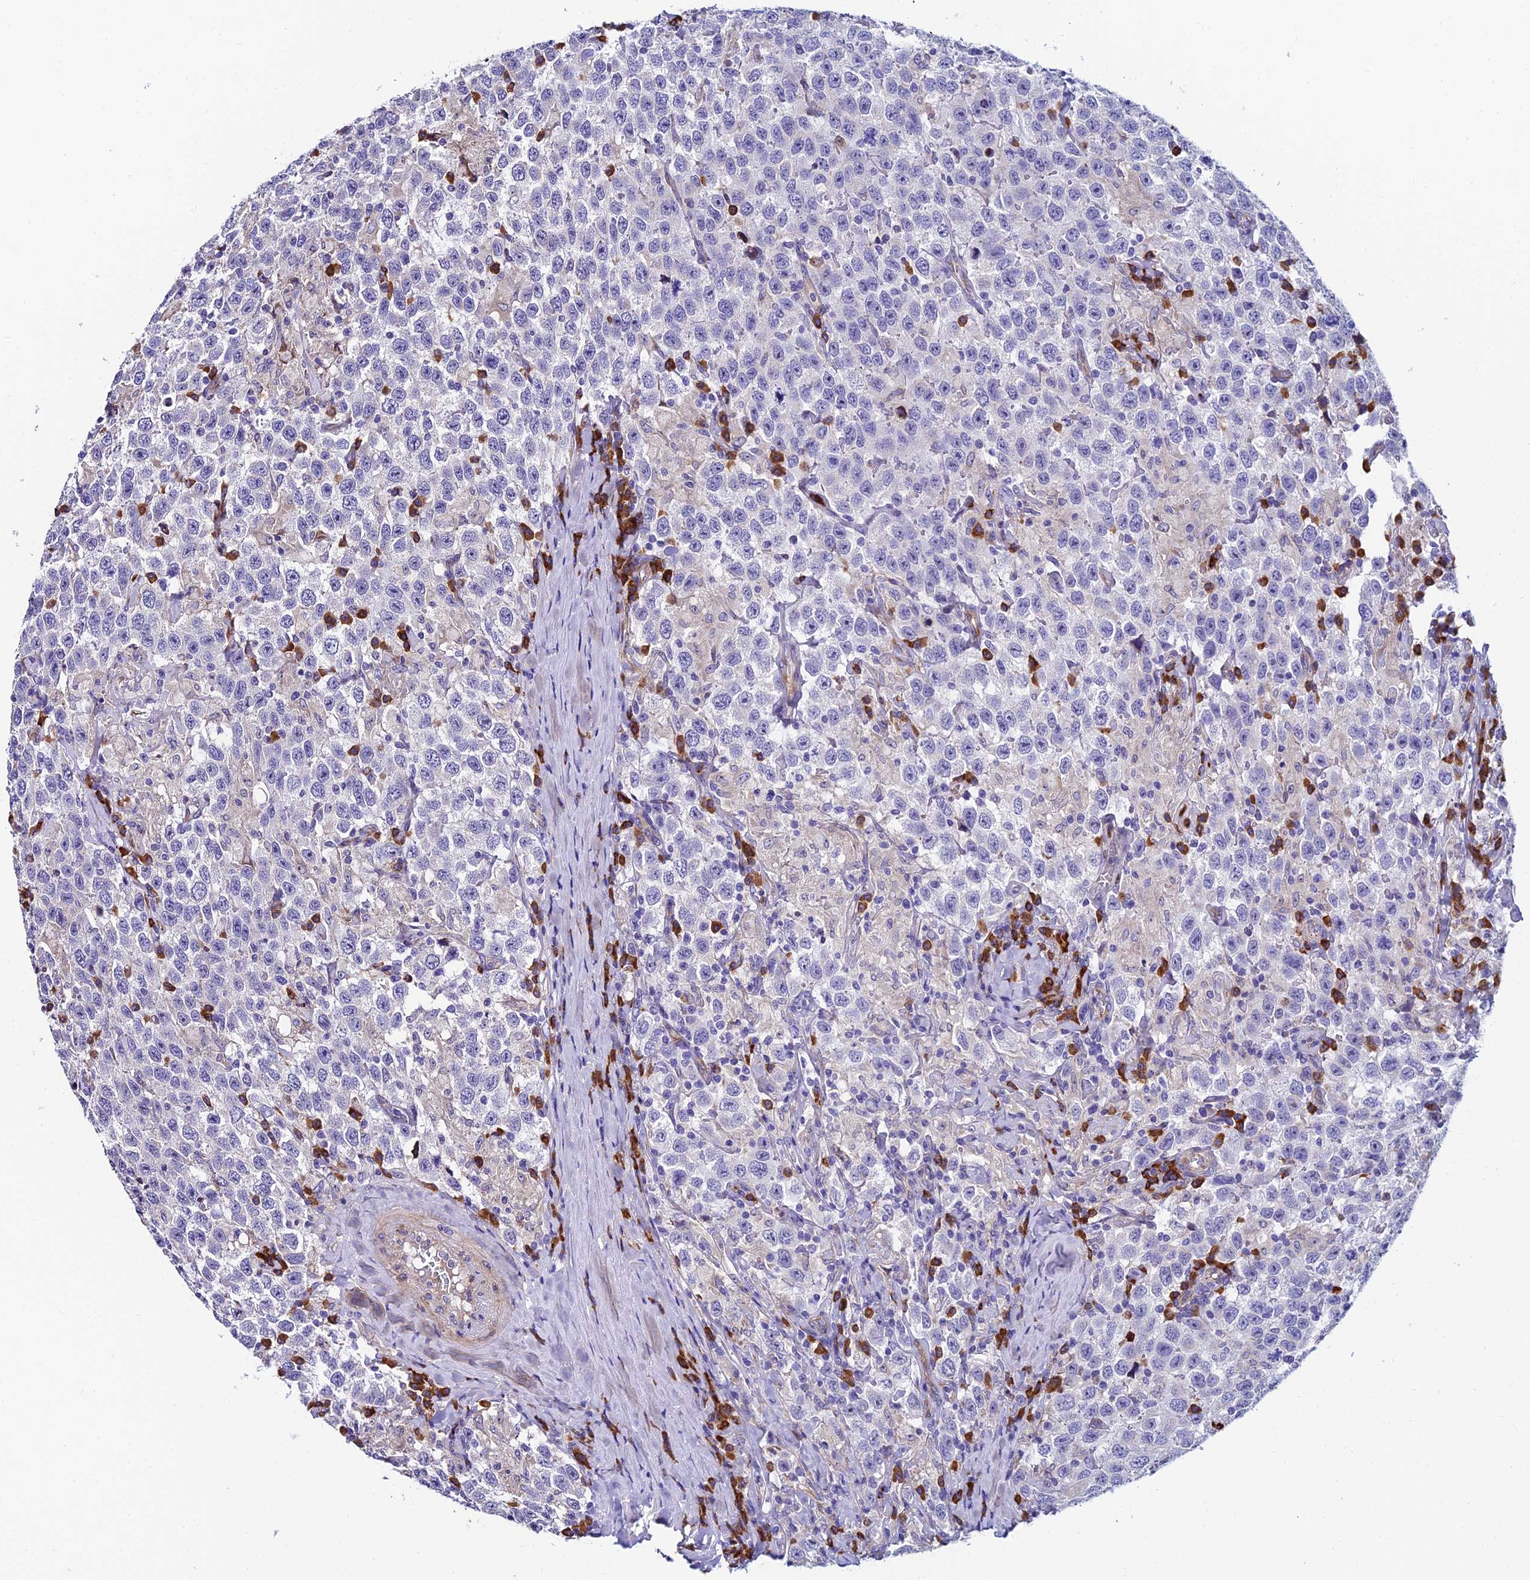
{"staining": {"intensity": "negative", "quantity": "none", "location": "none"}, "tissue": "testis cancer", "cell_type": "Tumor cells", "image_type": "cancer", "snomed": [{"axis": "morphology", "description": "Seminoma, NOS"}, {"axis": "topography", "description": "Testis"}], "caption": "Protein analysis of testis cancer displays no significant expression in tumor cells.", "gene": "MACIR", "patient": {"sex": "male", "age": 41}}